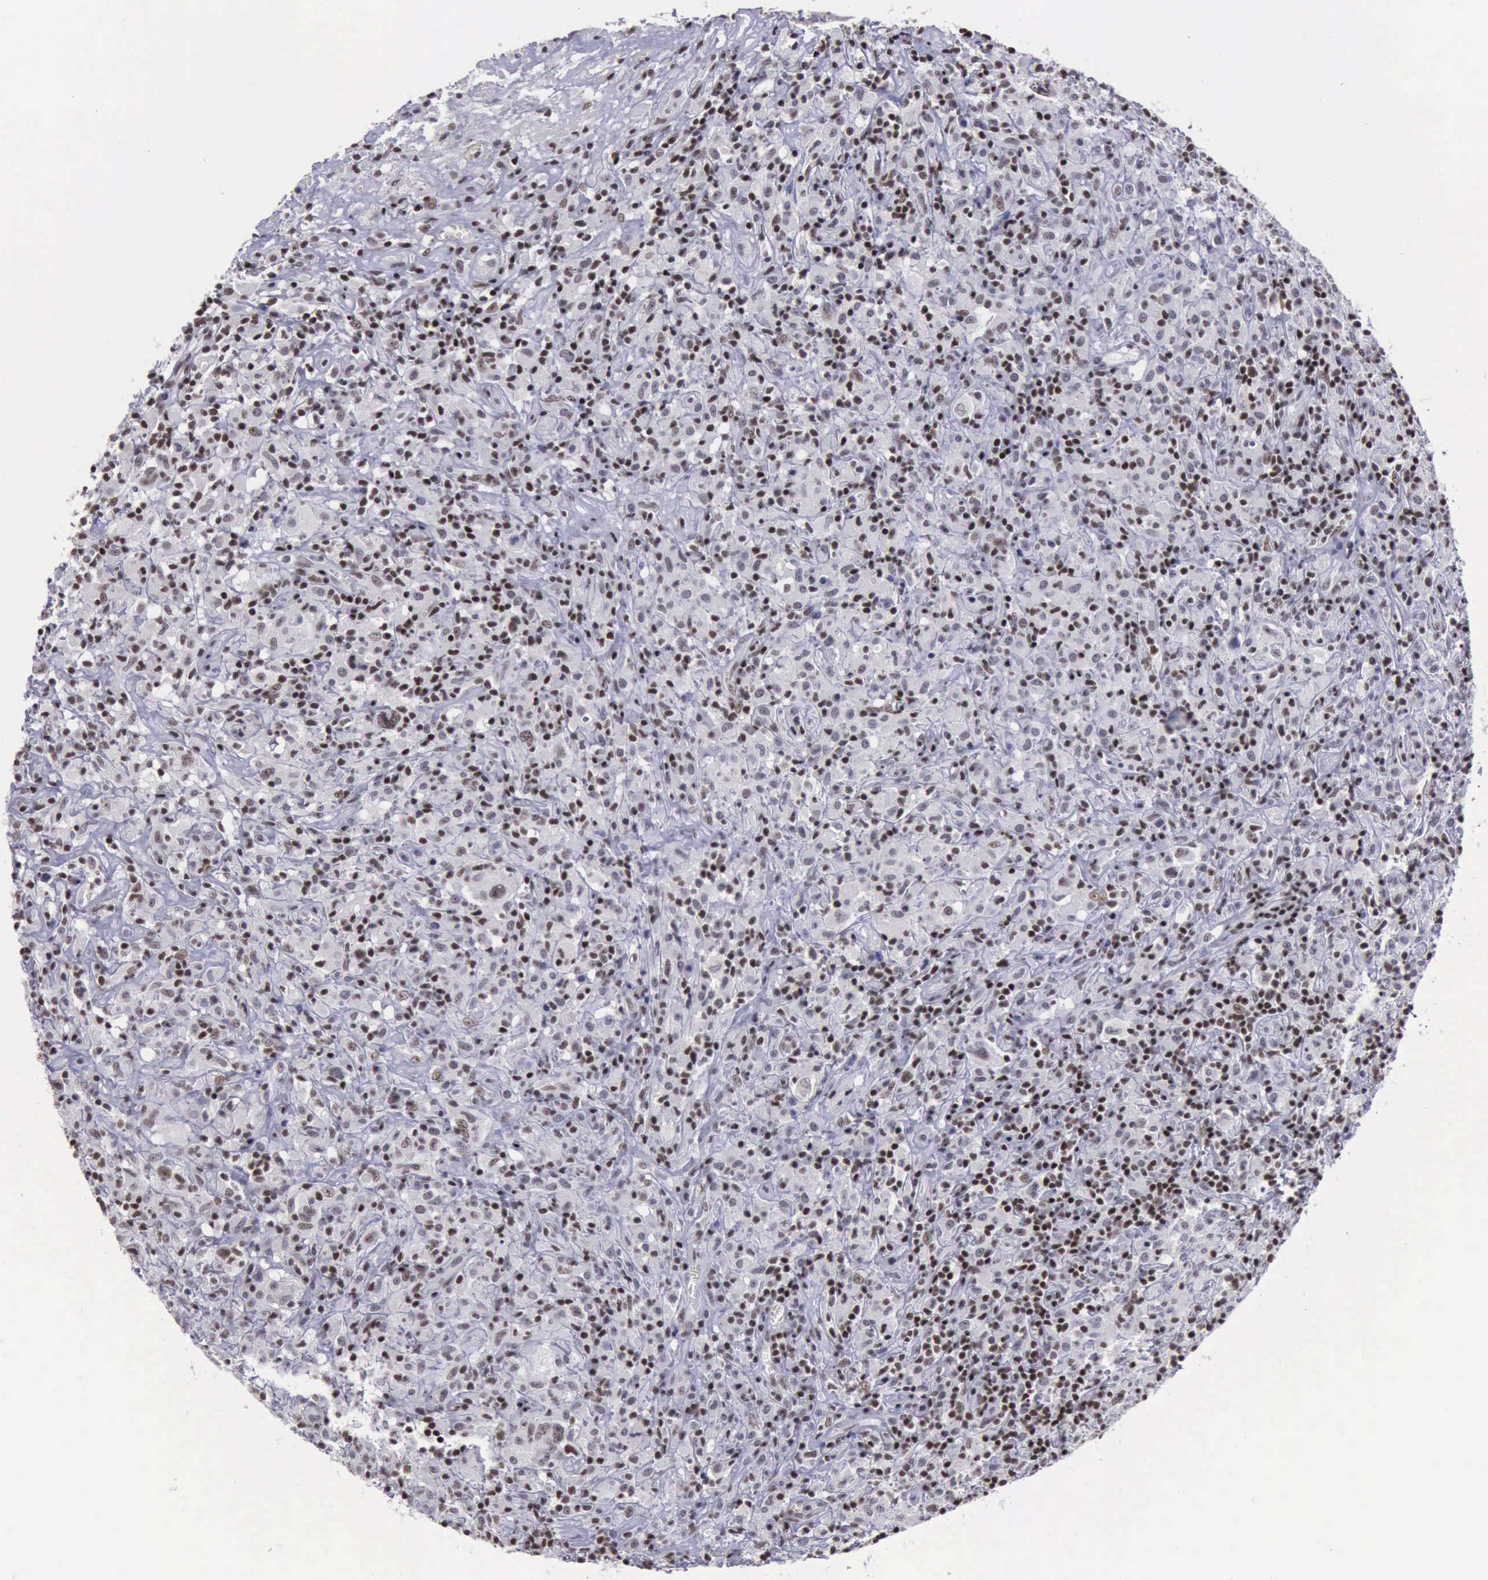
{"staining": {"intensity": "weak", "quantity": ">75%", "location": "nuclear"}, "tissue": "lymphoma", "cell_type": "Tumor cells", "image_type": "cancer", "snomed": [{"axis": "morphology", "description": "Hodgkin's disease, NOS"}, {"axis": "topography", "description": "Lymph node"}], "caption": "Tumor cells demonstrate low levels of weak nuclear staining in about >75% of cells in Hodgkin's disease.", "gene": "YY1", "patient": {"sex": "male", "age": 46}}